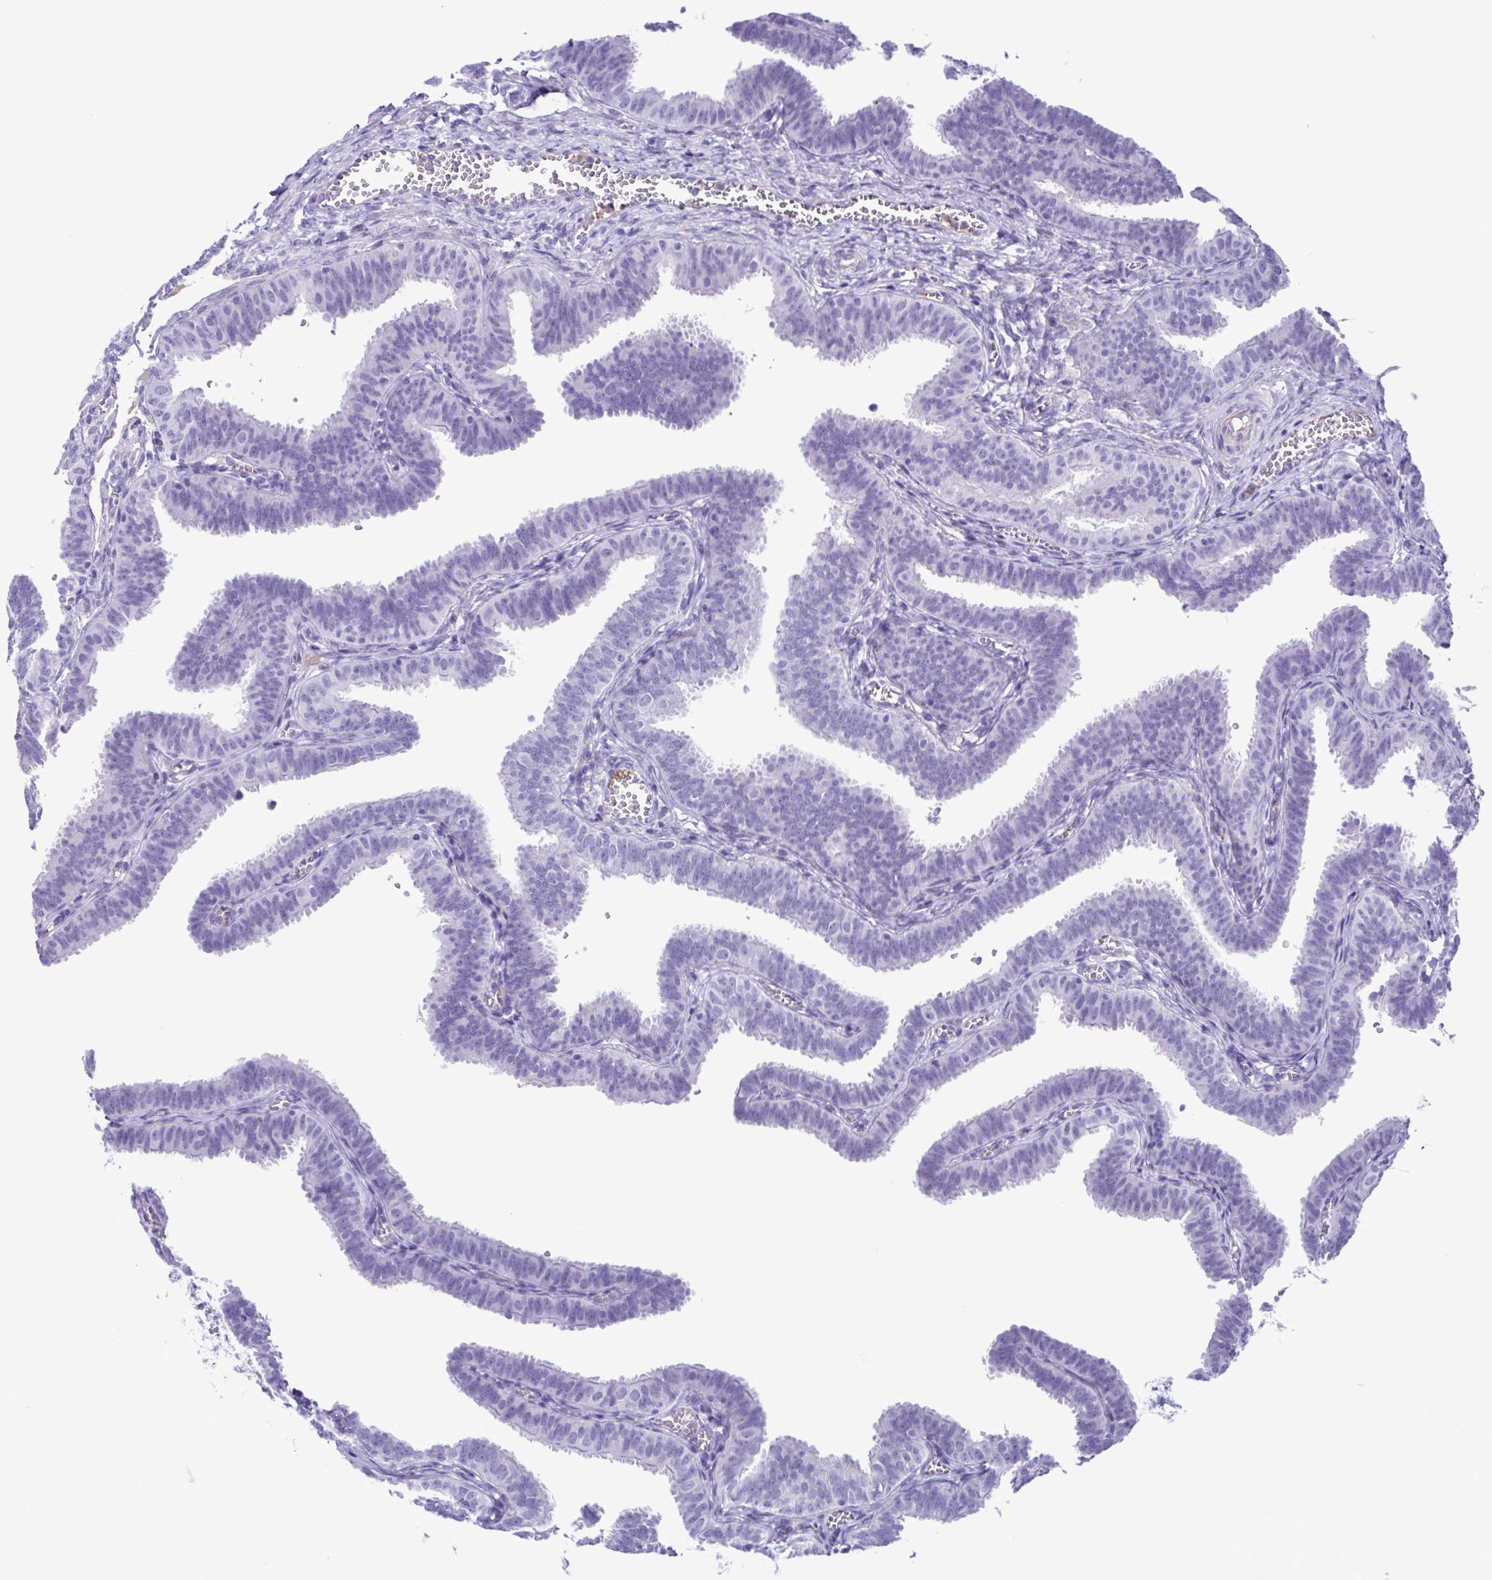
{"staining": {"intensity": "negative", "quantity": "none", "location": "none"}, "tissue": "fallopian tube", "cell_type": "Glandular cells", "image_type": "normal", "snomed": [{"axis": "morphology", "description": "Normal tissue, NOS"}, {"axis": "topography", "description": "Fallopian tube"}], "caption": "This histopathology image is of unremarkable fallopian tube stained with immunohistochemistry (IHC) to label a protein in brown with the nuclei are counter-stained blue. There is no positivity in glandular cells.", "gene": "CYP11B1", "patient": {"sex": "female", "age": 25}}